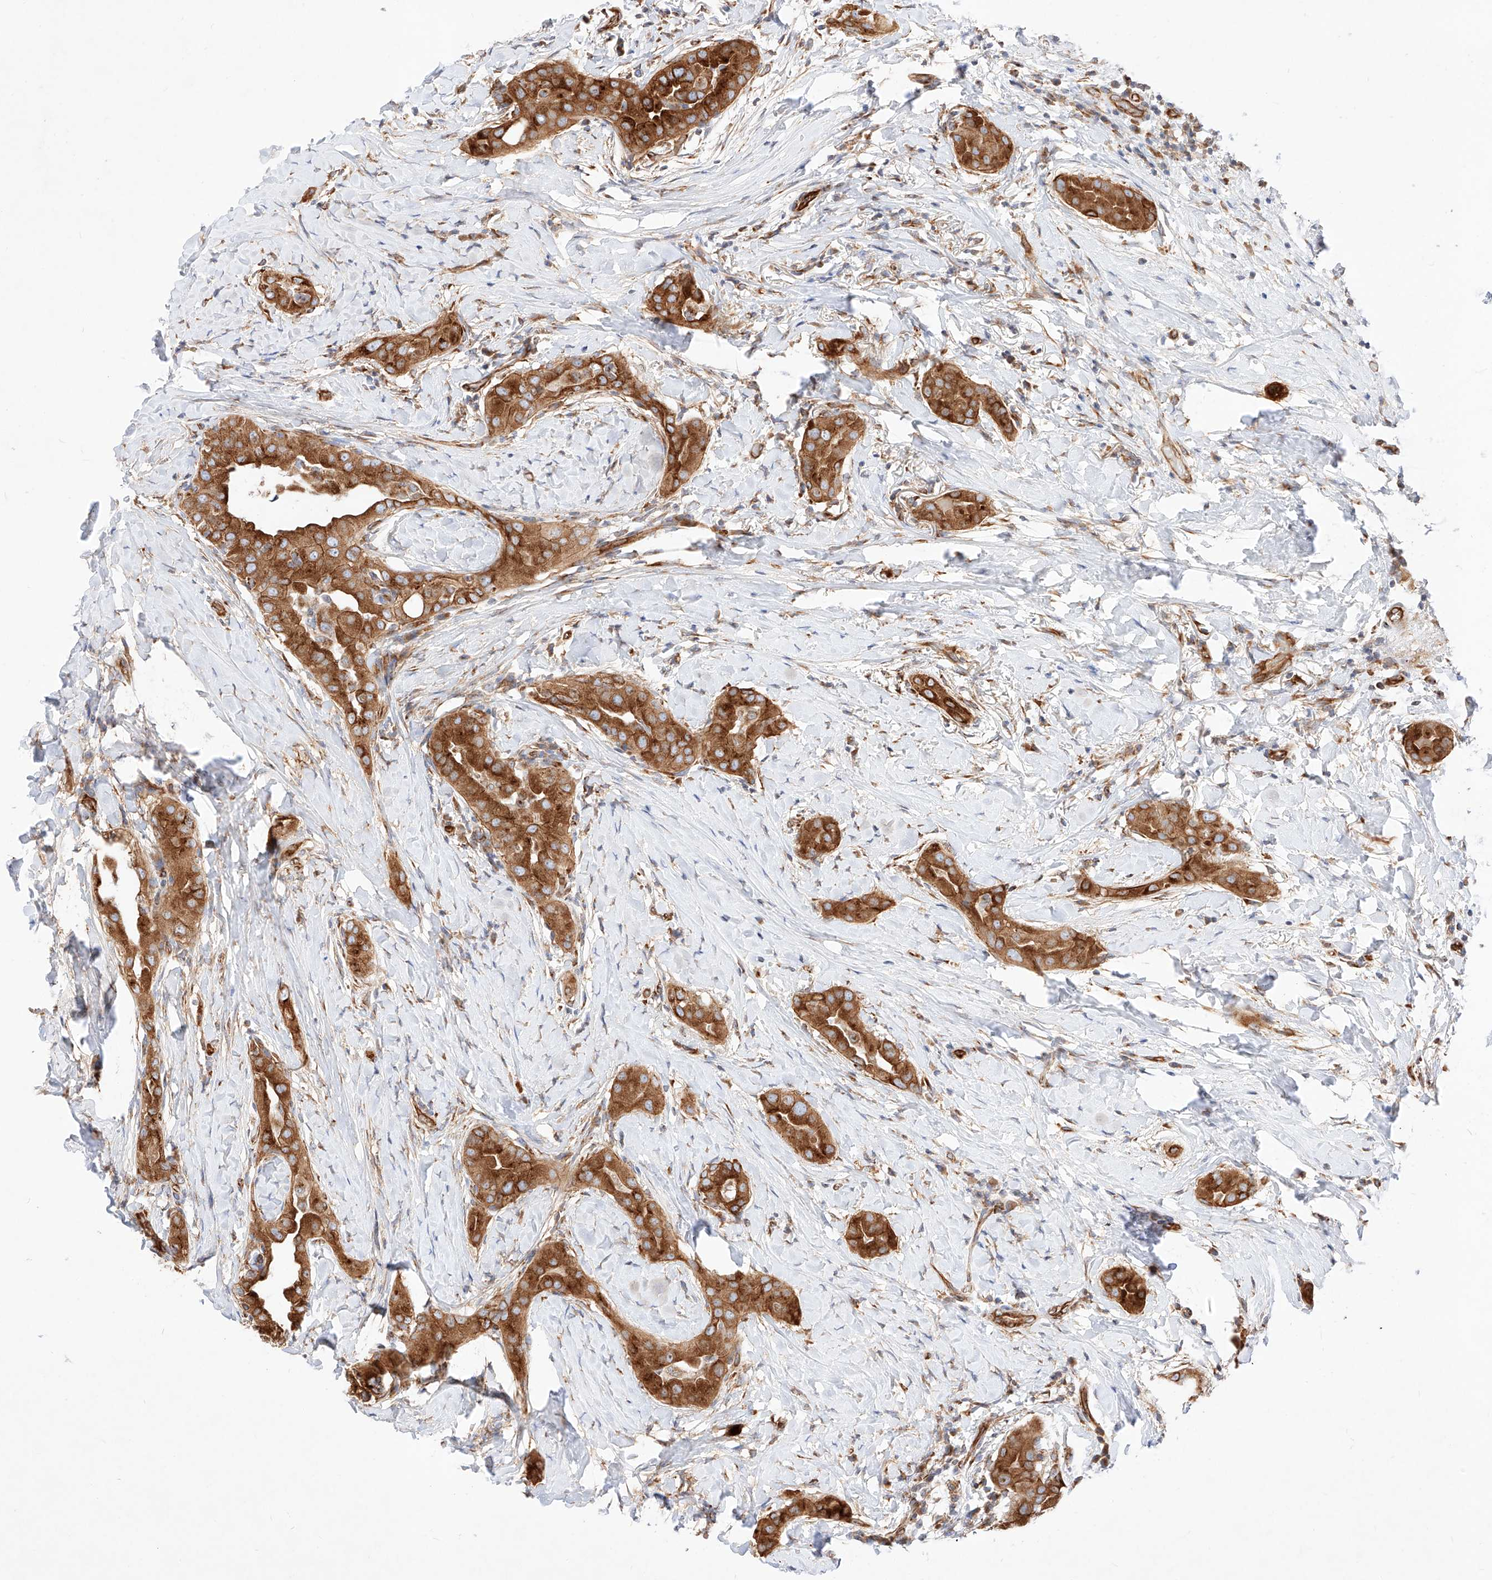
{"staining": {"intensity": "strong", "quantity": ">75%", "location": "cytoplasmic/membranous"}, "tissue": "thyroid cancer", "cell_type": "Tumor cells", "image_type": "cancer", "snomed": [{"axis": "morphology", "description": "Papillary adenocarcinoma, NOS"}, {"axis": "topography", "description": "Thyroid gland"}], "caption": "Immunohistochemical staining of human thyroid cancer (papillary adenocarcinoma) reveals high levels of strong cytoplasmic/membranous protein positivity in about >75% of tumor cells. (DAB (3,3'-diaminobenzidine) IHC, brown staining for protein, blue staining for nuclei).", "gene": "CSGALNACT2", "patient": {"sex": "male", "age": 33}}